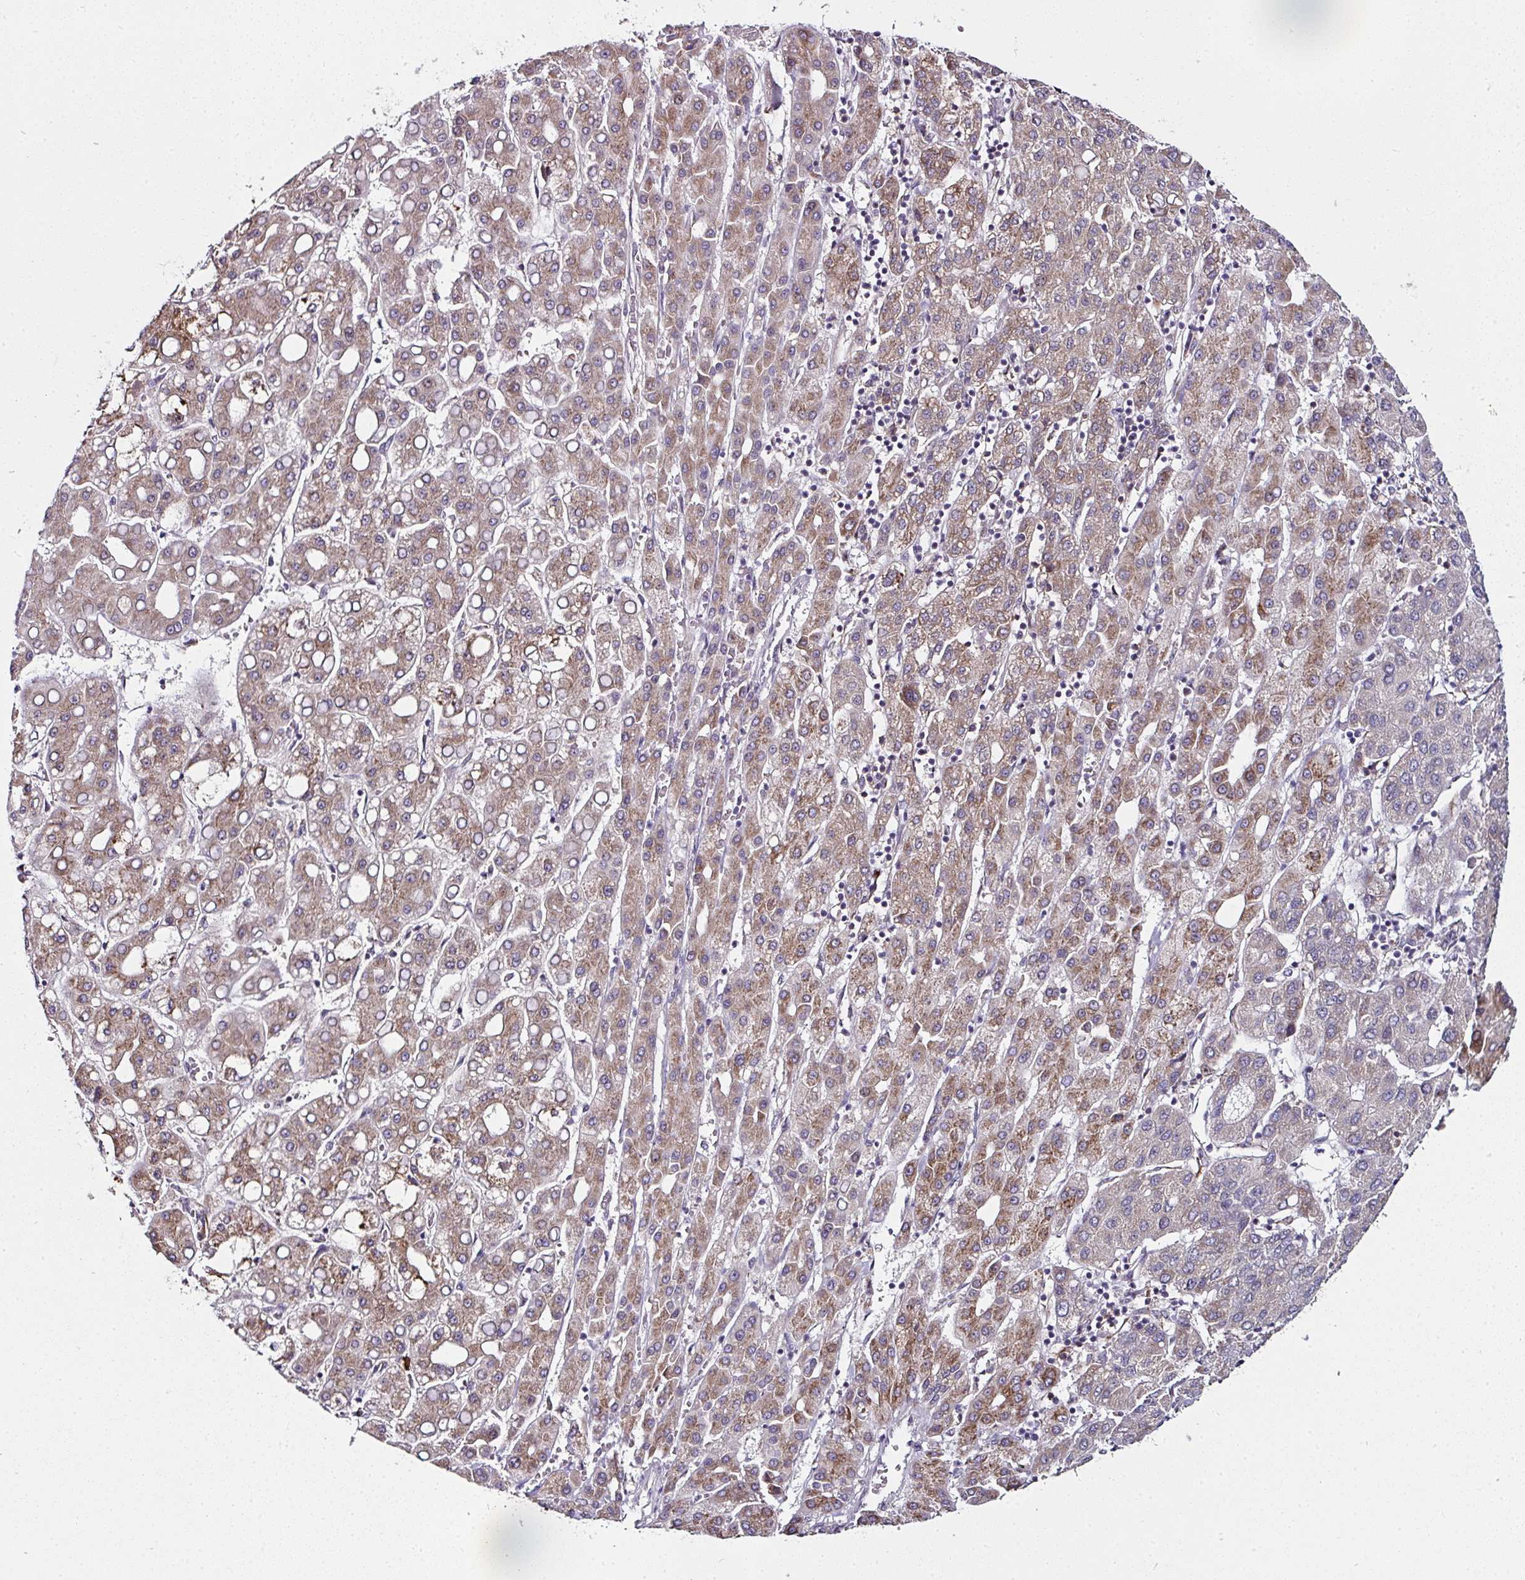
{"staining": {"intensity": "moderate", "quantity": "25%-75%", "location": "cytoplasmic/membranous"}, "tissue": "liver cancer", "cell_type": "Tumor cells", "image_type": "cancer", "snomed": [{"axis": "morphology", "description": "Carcinoma, Hepatocellular, NOS"}, {"axis": "topography", "description": "Liver"}], "caption": "The photomicrograph shows staining of liver hepatocellular carcinoma, revealing moderate cytoplasmic/membranous protein expression (brown color) within tumor cells.", "gene": "APOLD1", "patient": {"sex": "male", "age": 65}}